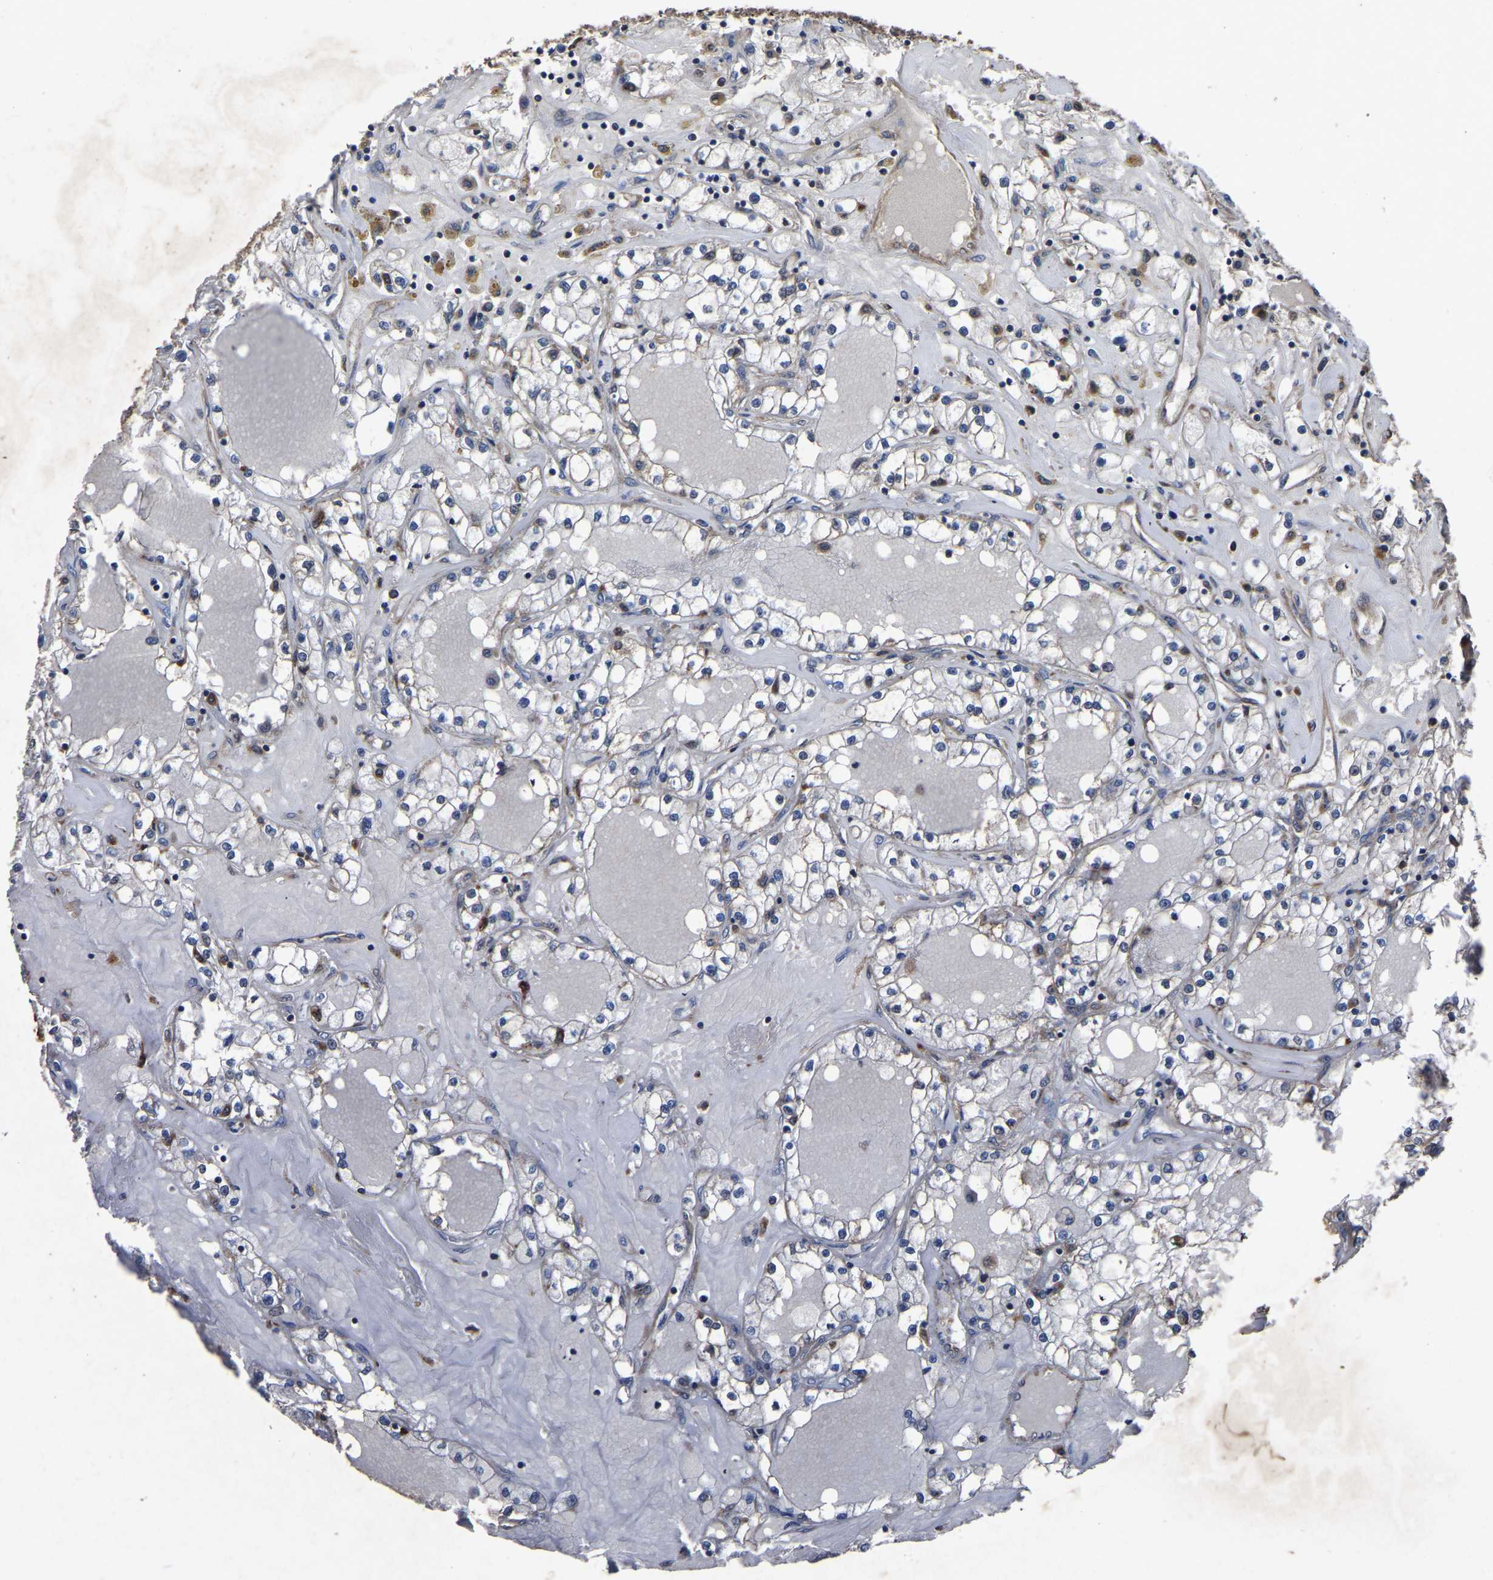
{"staining": {"intensity": "weak", "quantity": "<25%", "location": "cytoplasmic/membranous"}, "tissue": "renal cancer", "cell_type": "Tumor cells", "image_type": "cancer", "snomed": [{"axis": "morphology", "description": "Adenocarcinoma, NOS"}, {"axis": "topography", "description": "Kidney"}], "caption": "IHC of renal cancer shows no positivity in tumor cells.", "gene": "CRYZL1", "patient": {"sex": "male", "age": 56}}